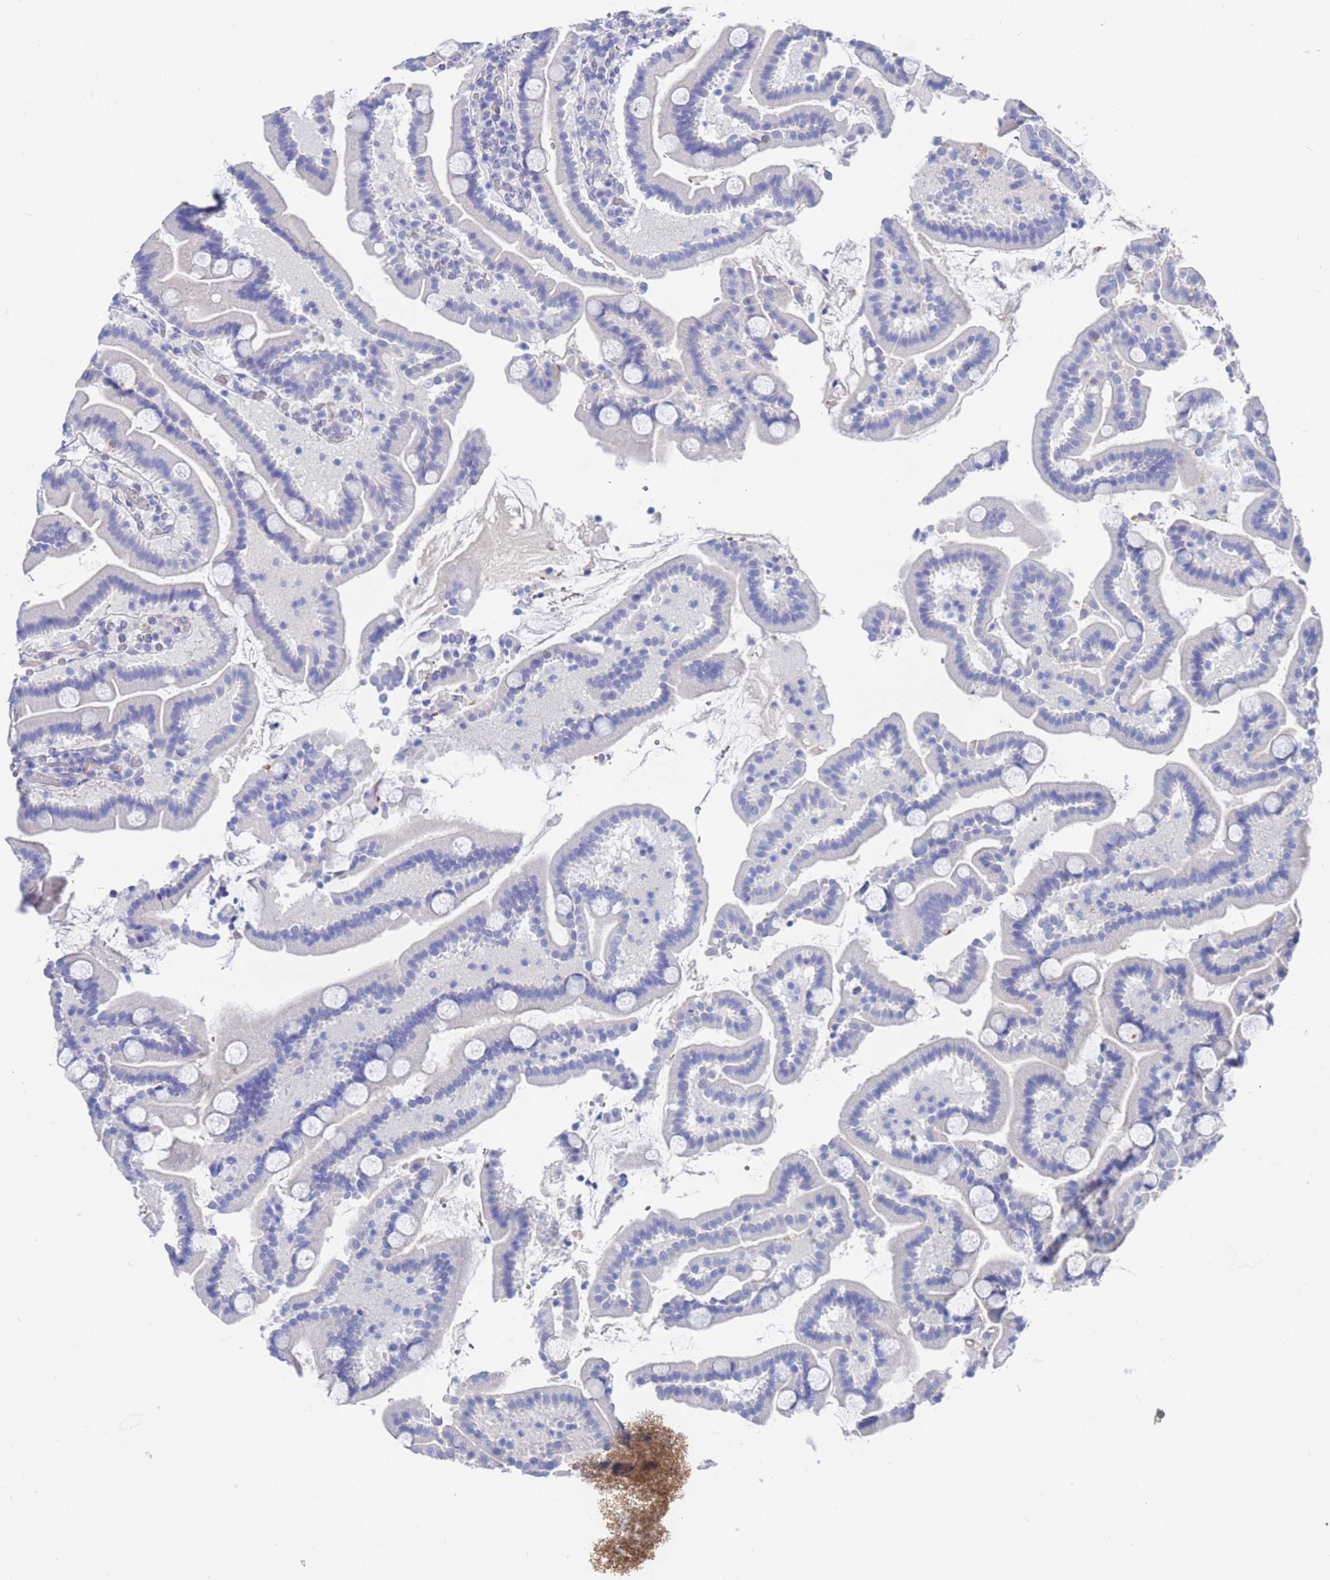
{"staining": {"intensity": "negative", "quantity": "none", "location": "none"}, "tissue": "duodenum", "cell_type": "Glandular cells", "image_type": "normal", "snomed": [{"axis": "morphology", "description": "Normal tissue, NOS"}, {"axis": "topography", "description": "Duodenum"}], "caption": "An immunohistochemistry photomicrograph of normal duodenum is shown. There is no staining in glandular cells of duodenum. (Brightfield microscopy of DAB (3,3'-diaminobenzidine) immunohistochemistry at high magnification).", "gene": "ZNF26", "patient": {"sex": "male", "age": 55}}